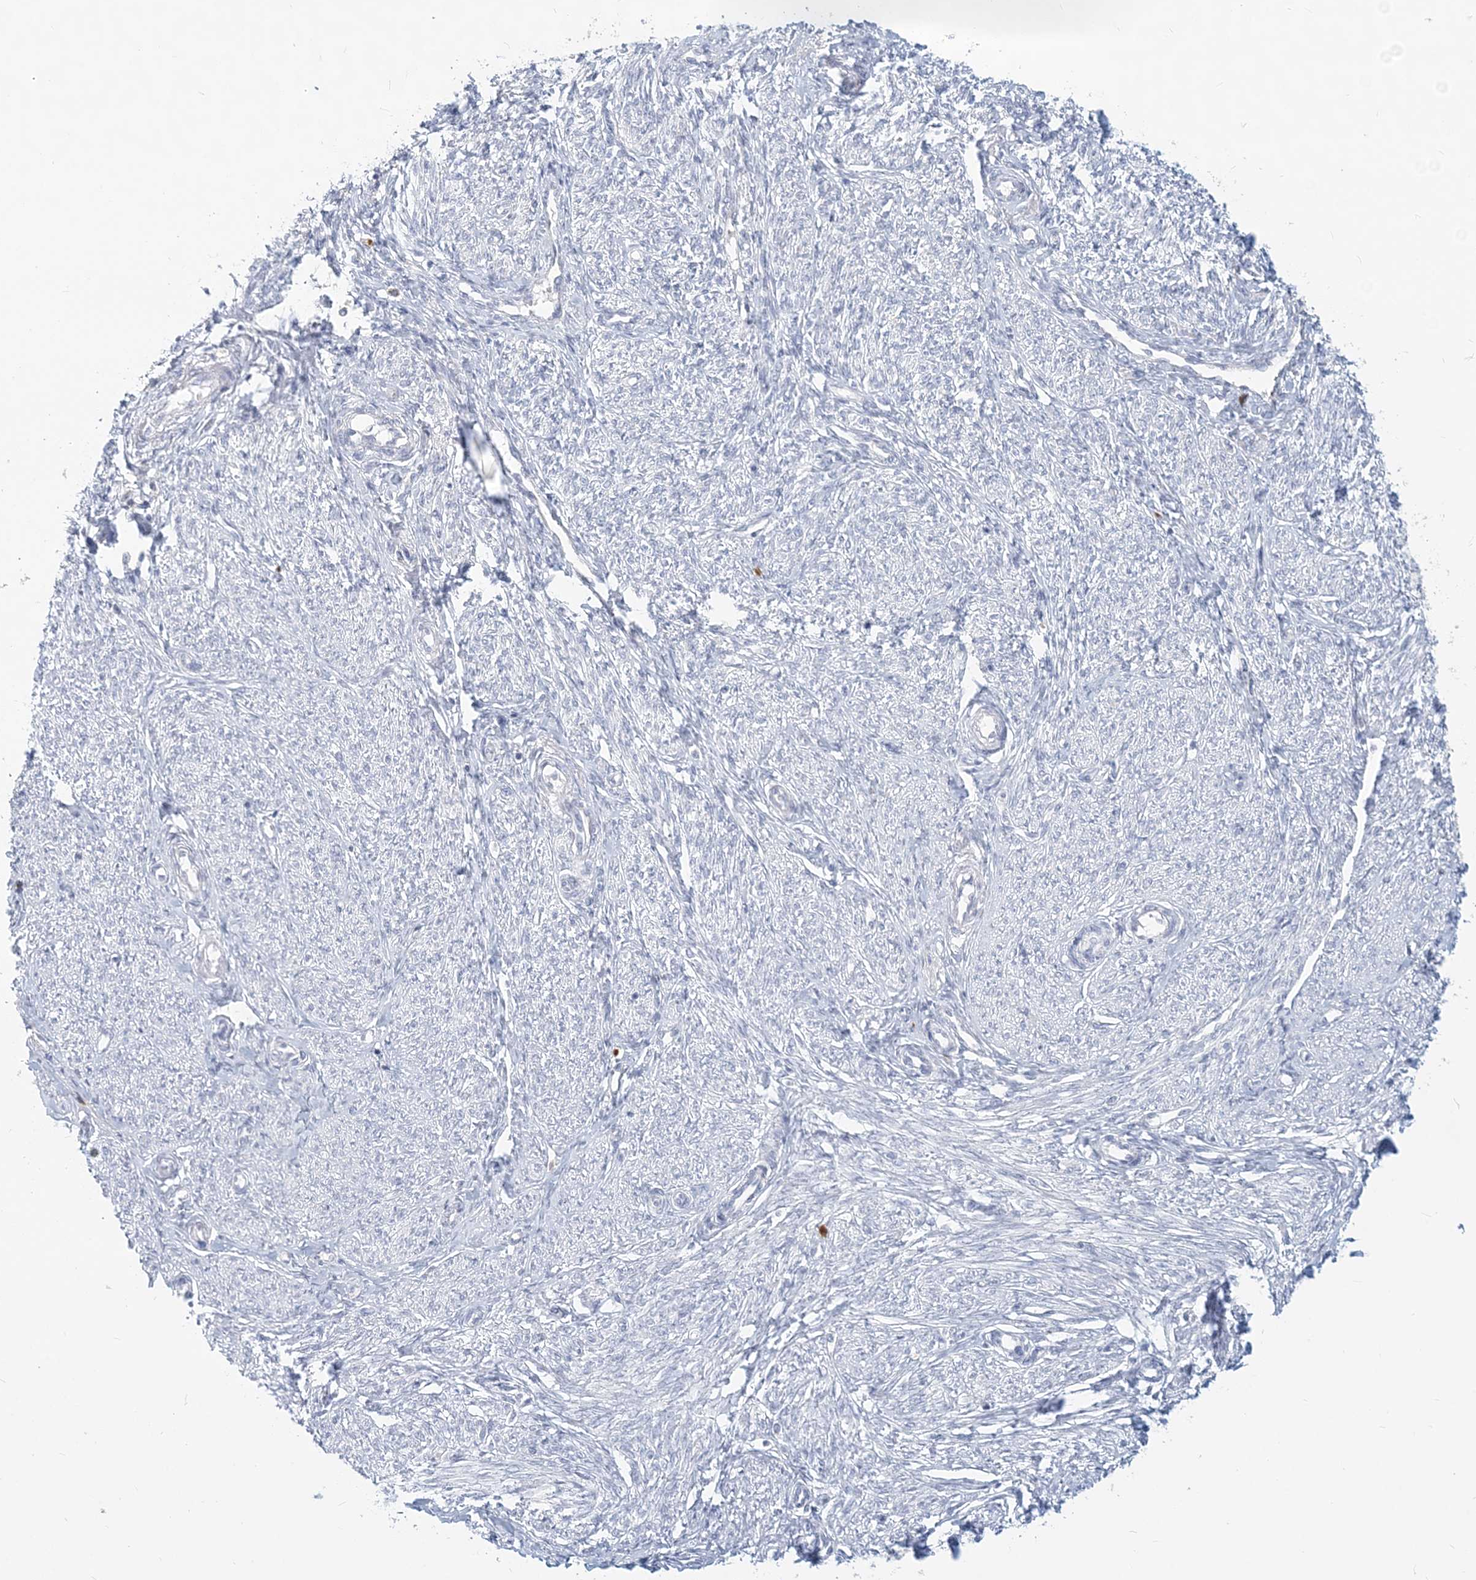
{"staining": {"intensity": "negative", "quantity": "none", "location": "none"}, "tissue": "endometrium", "cell_type": "Cells in endometrial stroma", "image_type": "normal", "snomed": [{"axis": "morphology", "description": "Normal tissue, NOS"}, {"axis": "topography", "description": "Endometrium"}], "caption": "The histopathology image reveals no staining of cells in endometrial stroma in unremarkable endometrium.", "gene": "GMPPA", "patient": {"sex": "female", "age": 72}}